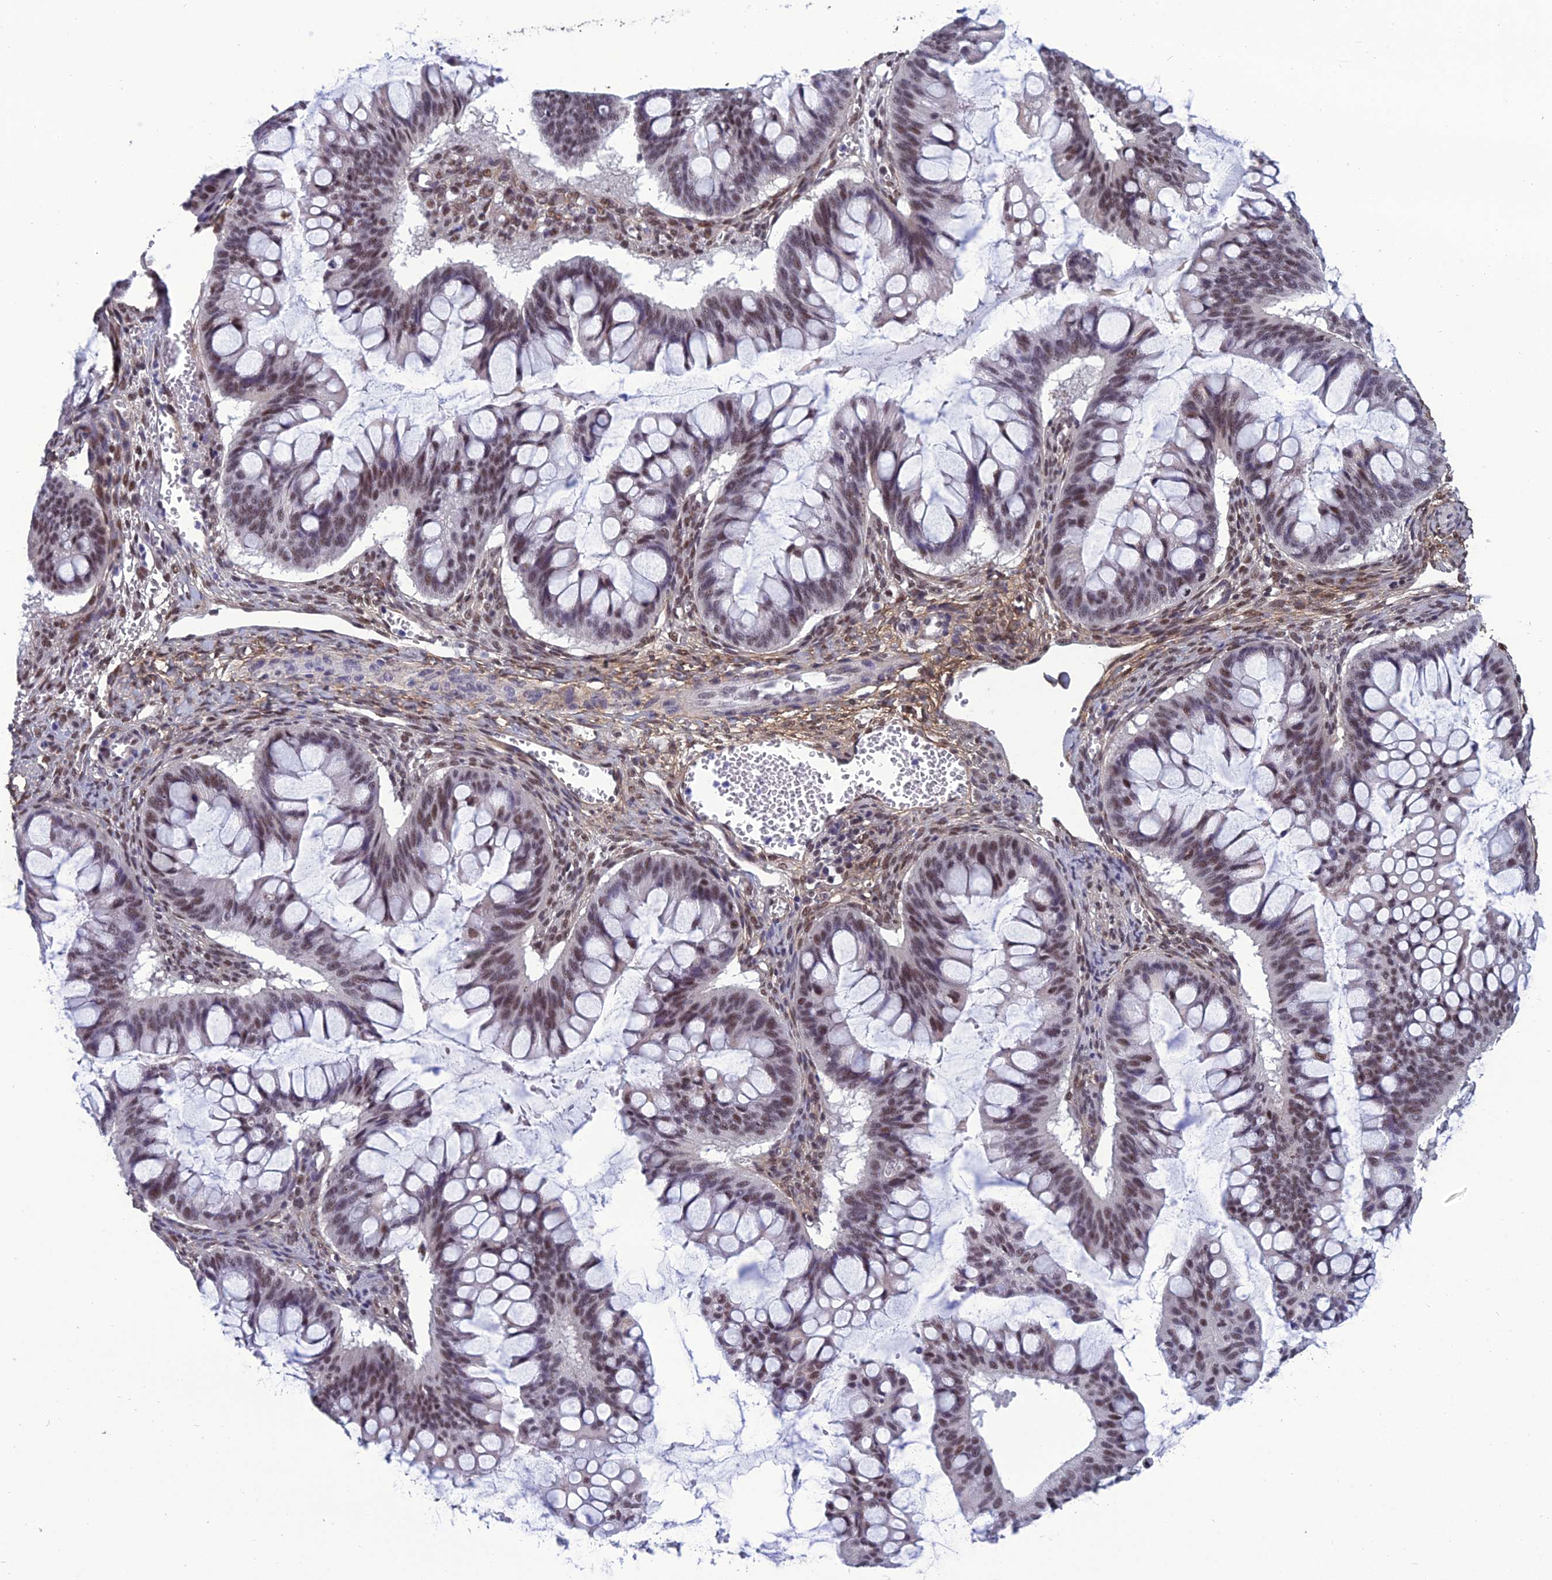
{"staining": {"intensity": "moderate", "quantity": ">75%", "location": "nuclear"}, "tissue": "ovarian cancer", "cell_type": "Tumor cells", "image_type": "cancer", "snomed": [{"axis": "morphology", "description": "Cystadenocarcinoma, mucinous, NOS"}, {"axis": "topography", "description": "Ovary"}], "caption": "A micrograph of human ovarian cancer stained for a protein shows moderate nuclear brown staining in tumor cells. The staining was performed using DAB, with brown indicating positive protein expression. Nuclei are stained blue with hematoxylin.", "gene": "RSRC1", "patient": {"sex": "female", "age": 73}}